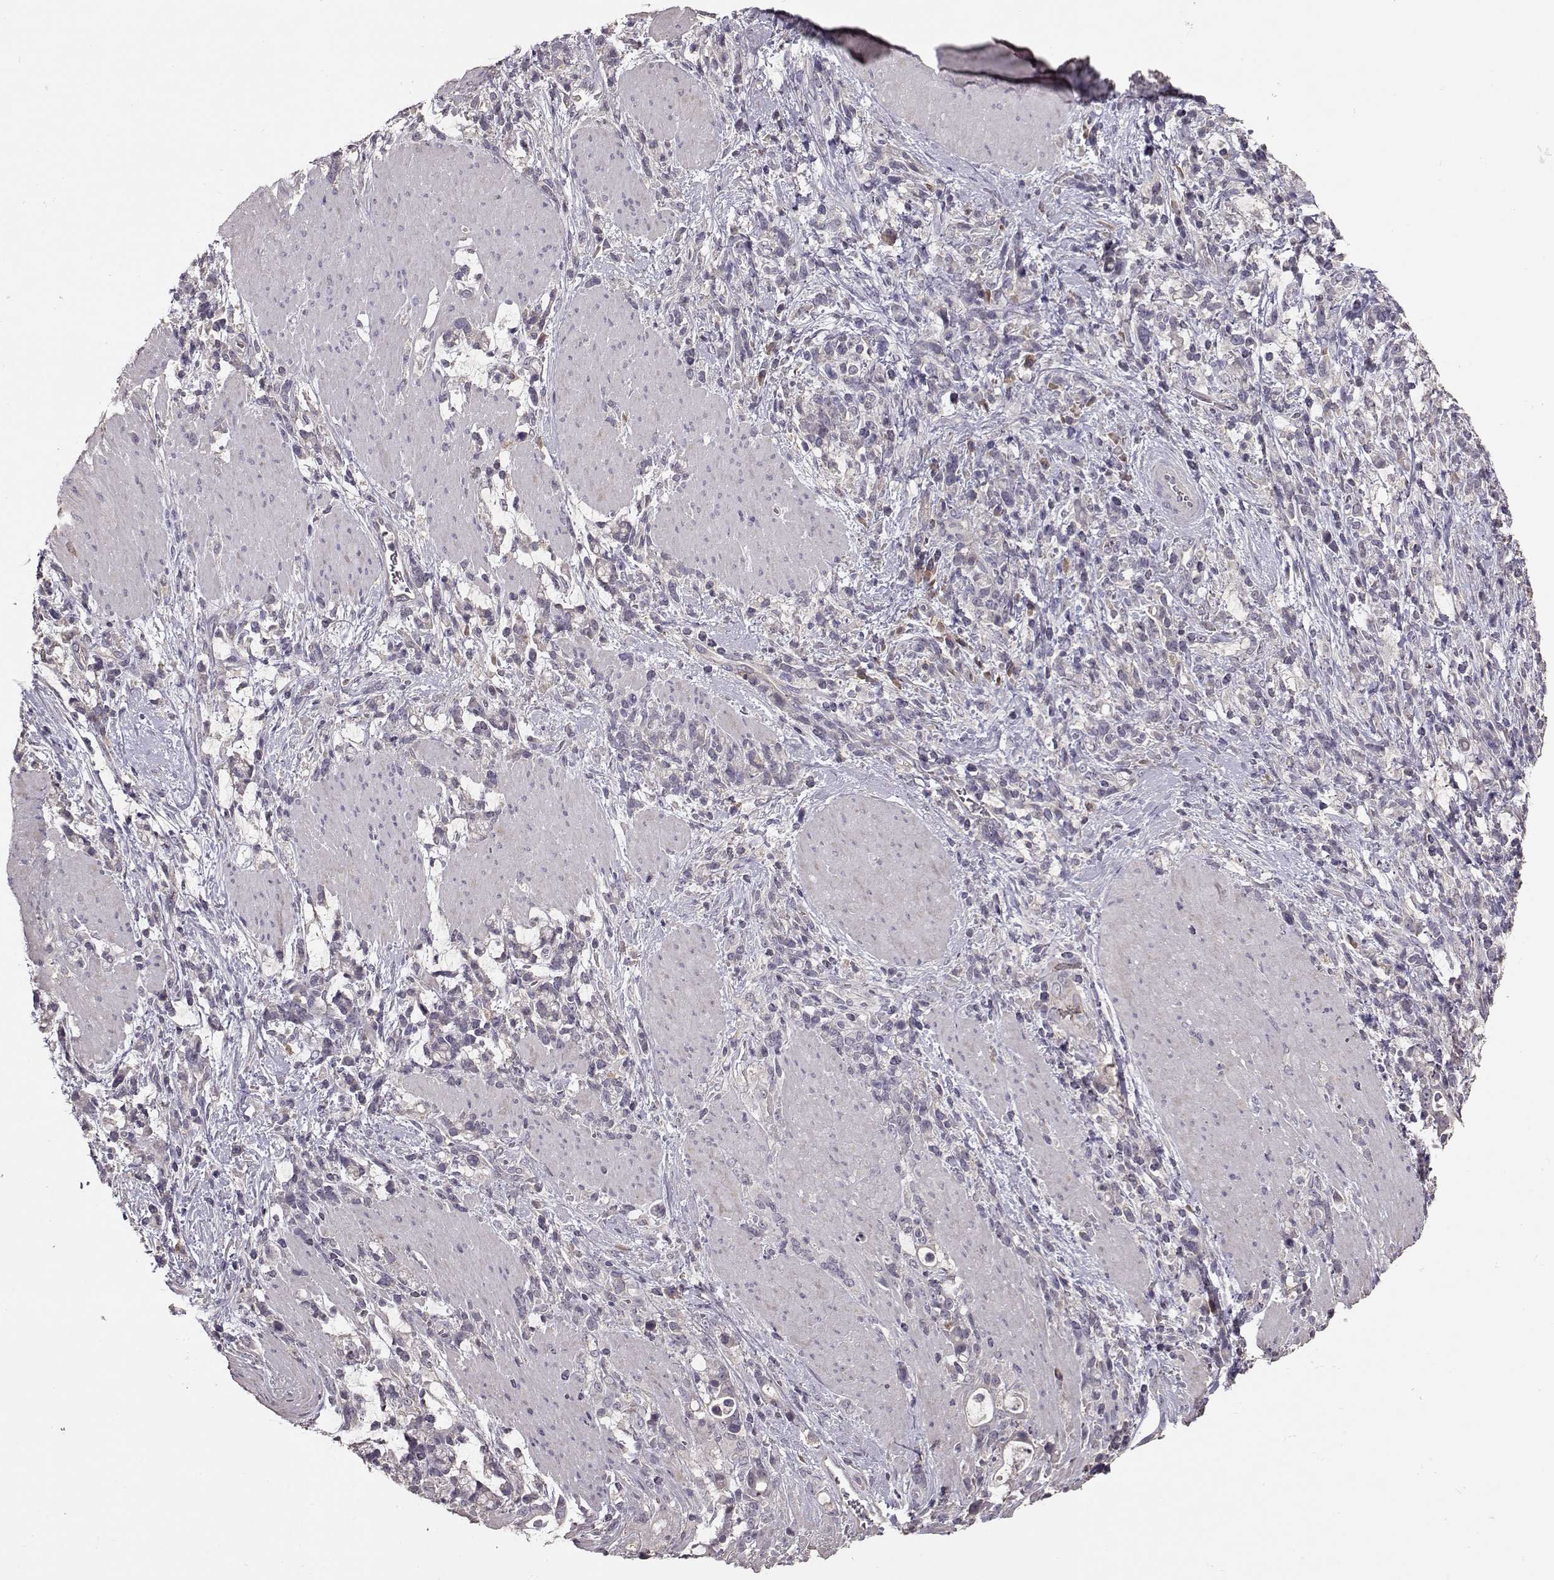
{"staining": {"intensity": "negative", "quantity": "none", "location": "none"}, "tissue": "stomach cancer", "cell_type": "Tumor cells", "image_type": "cancer", "snomed": [{"axis": "morphology", "description": "Adenocarcinoma, NOS"}, {"axis": "topography", "description": "Stomach"}], "caption": "This is an IHC micrograph of stomach cancer (adenocarcinoma). There is no positivity in tumor cells.", "gene": "PMCH", "patient": {"sex": "female", "age": 57}}